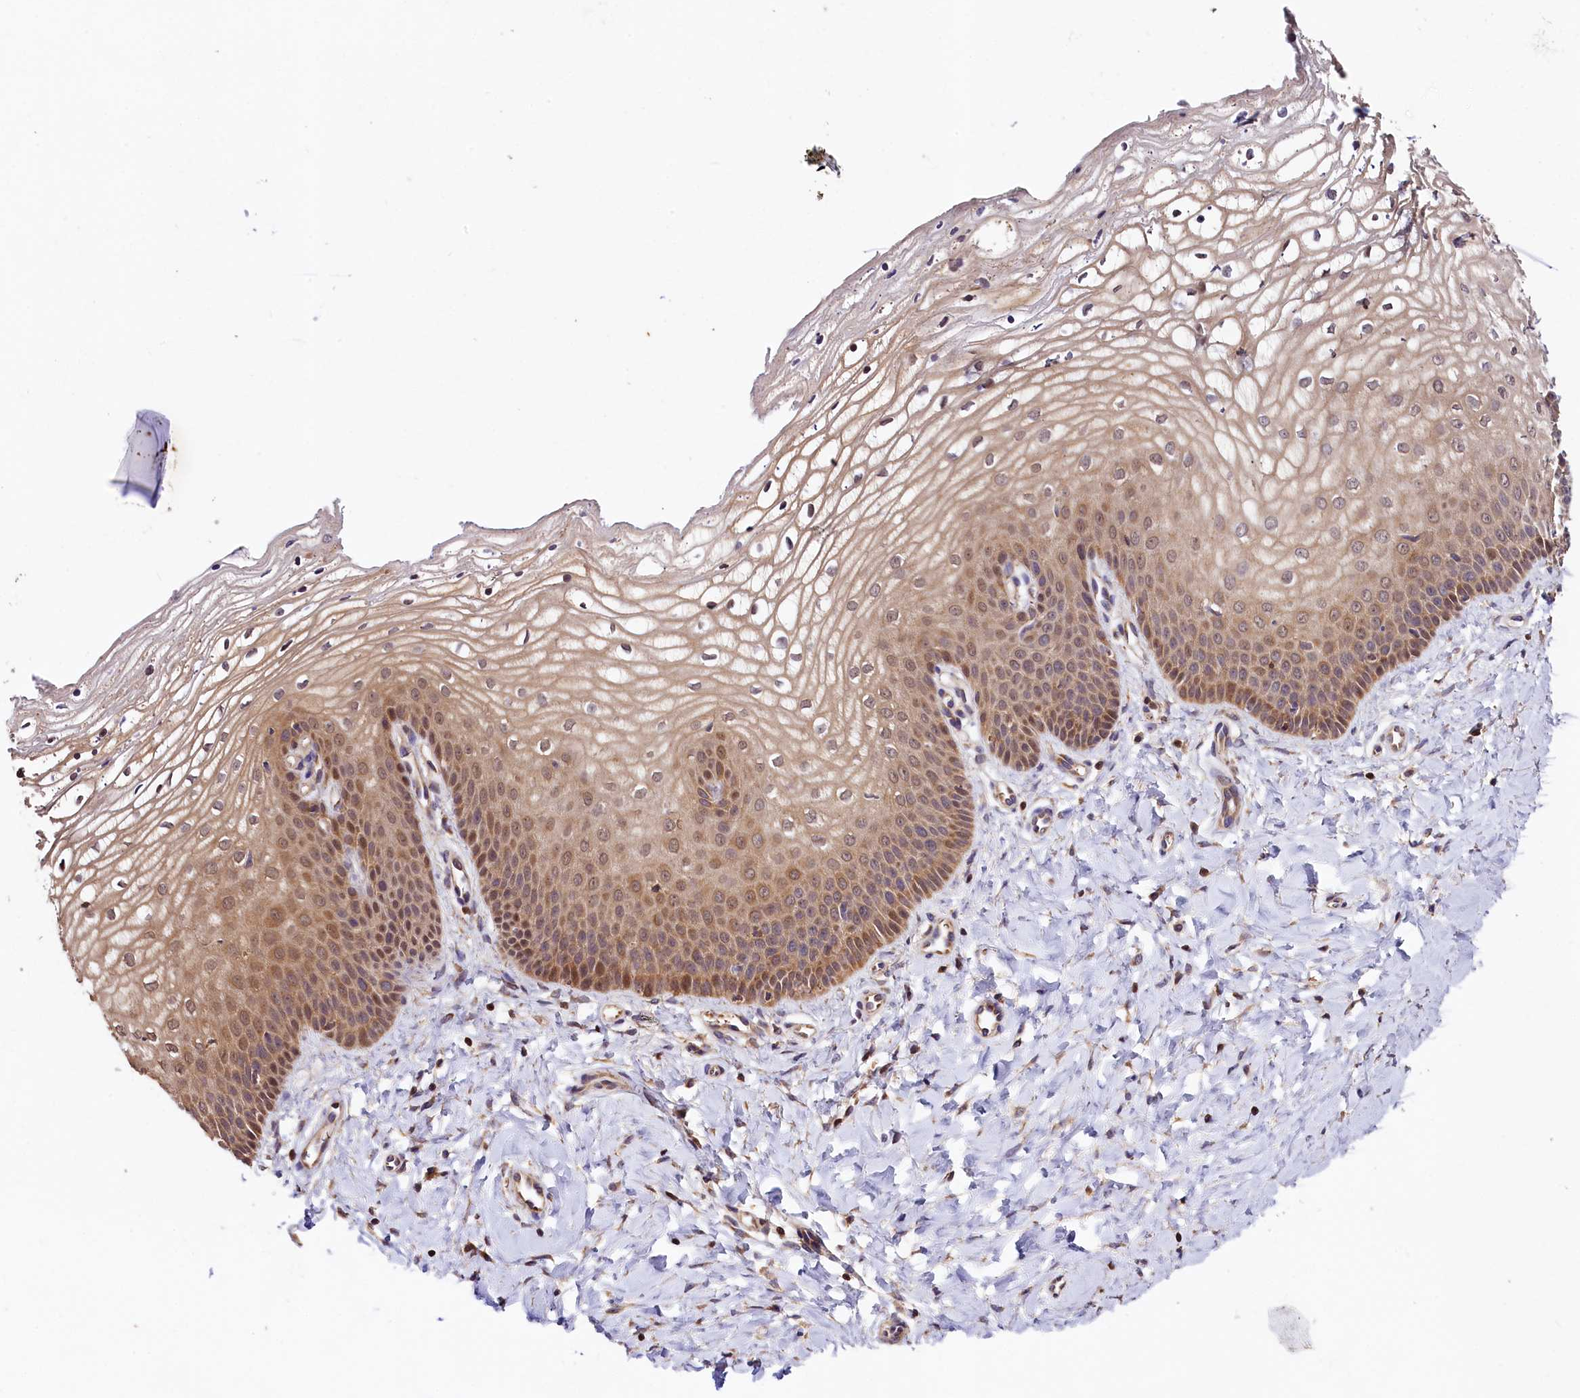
{"staining": {"intensity": "moderate", "quantity": ">75%", "location": "cytoplasmic/membranous"}, "tissue": "vagina", "cell_type": "Squamous epithelial cells", "image_type": "normal", "snomed": [{"axis": "morphology", "description": "Normal tissue, NOS"}, {"axis": "topography", "description": "Vagina"}], "caption": "Moderate cytoplasmic/membranous protein positivity is seen in approximately >75% of squamous epithelial cells in vagina.", "gene": "KPTN", "patient": {"sex": "female", "age": 68}}